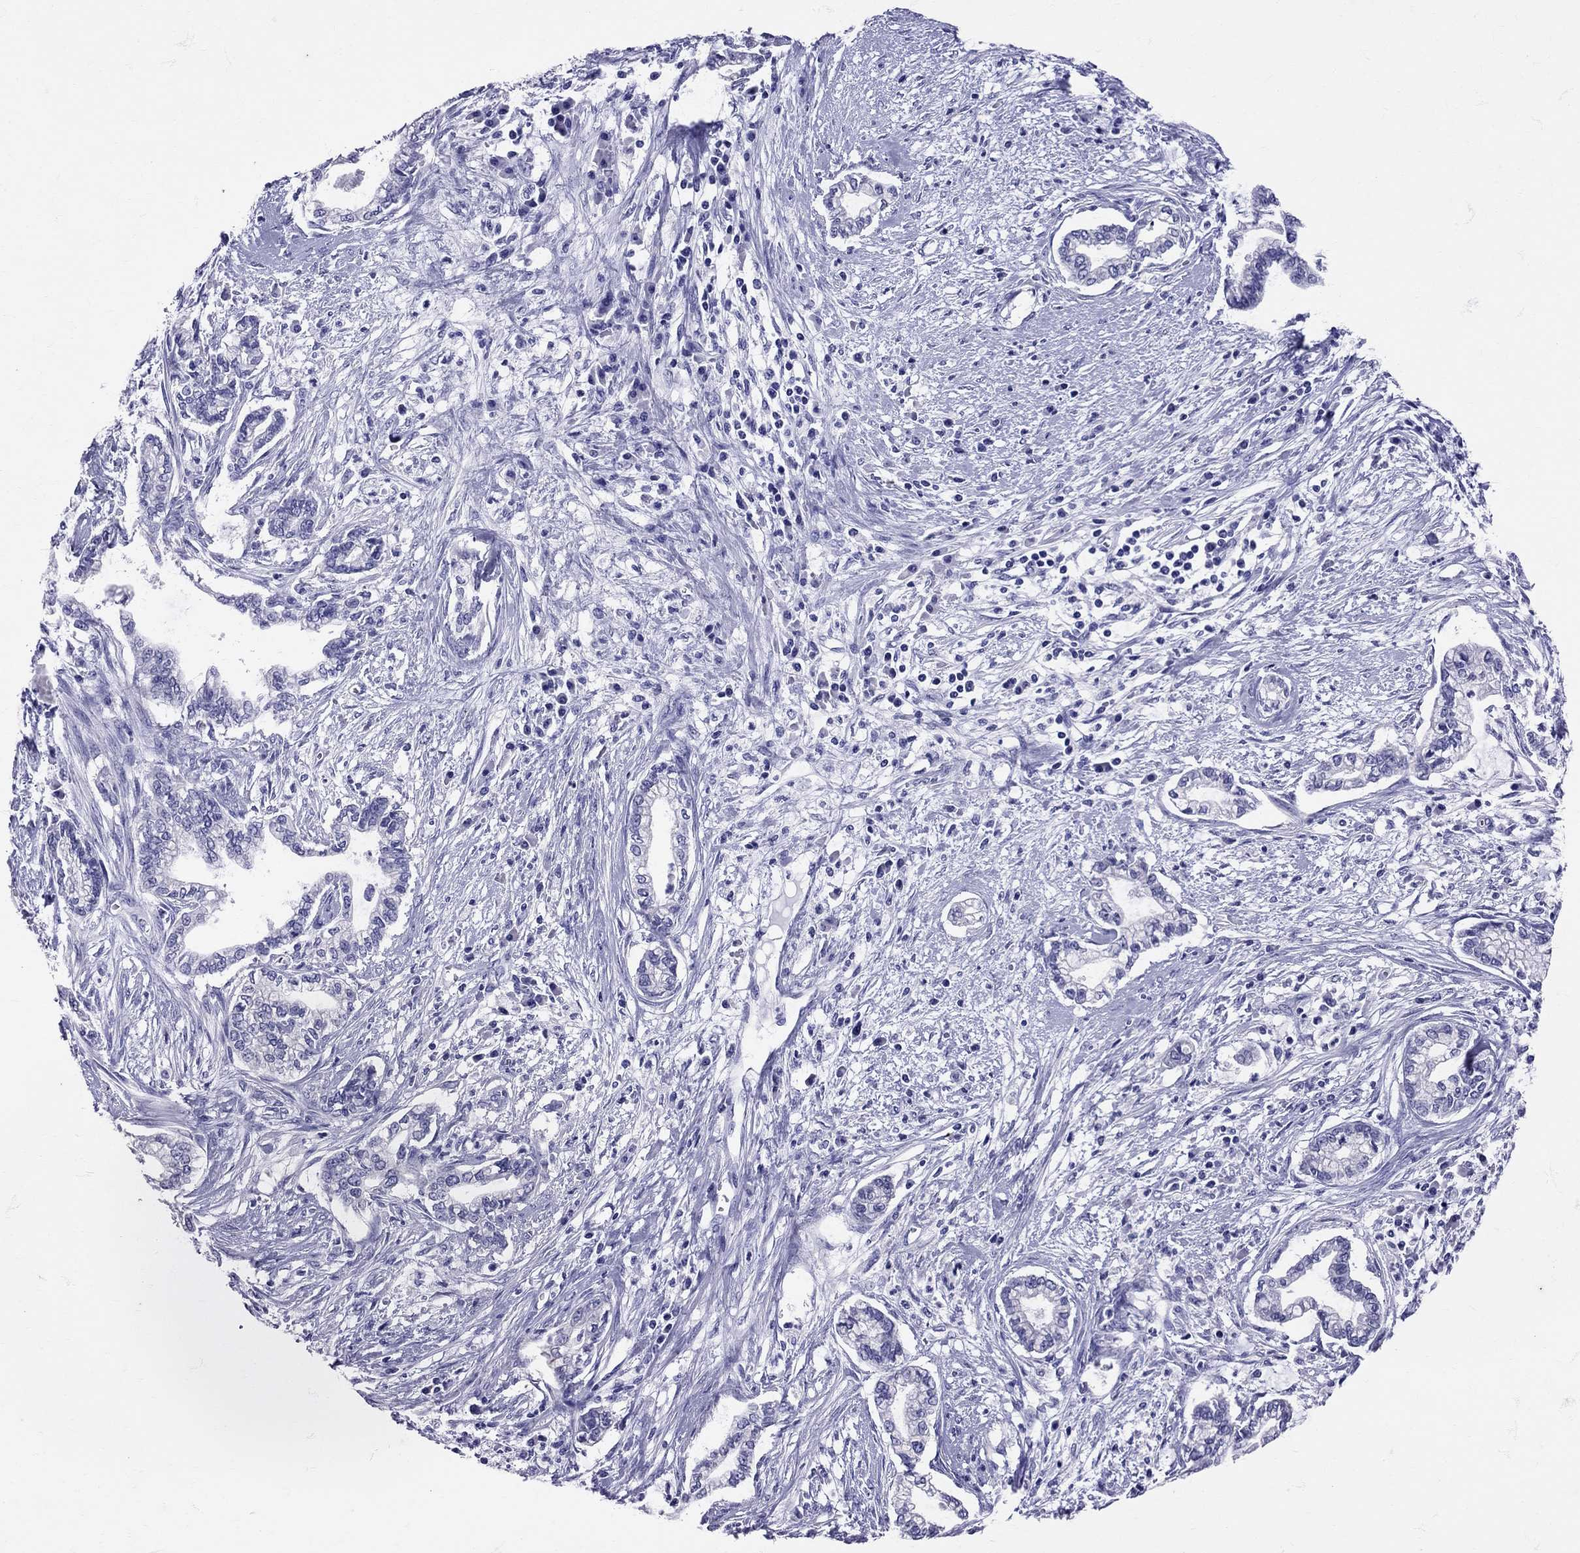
{"staining": {"intensity": "negative", "quantity": "none", "location": "none"}, "tissue": "cervical cancer", "cell_type": "Tumor cells", "image_type": "cancer", "snomed": [{"axis": "morphology", "description": "Adenocarcinoma, NOS"}, {"axis": "topography", "description": "Cervix"}], "caption": "Adenocarcinoma (cervical) was stained to show a protein in brown. There is no significant staining in tumor cells.", "gene": "AVP", "patient": {"sex": "female", "age": 62}}